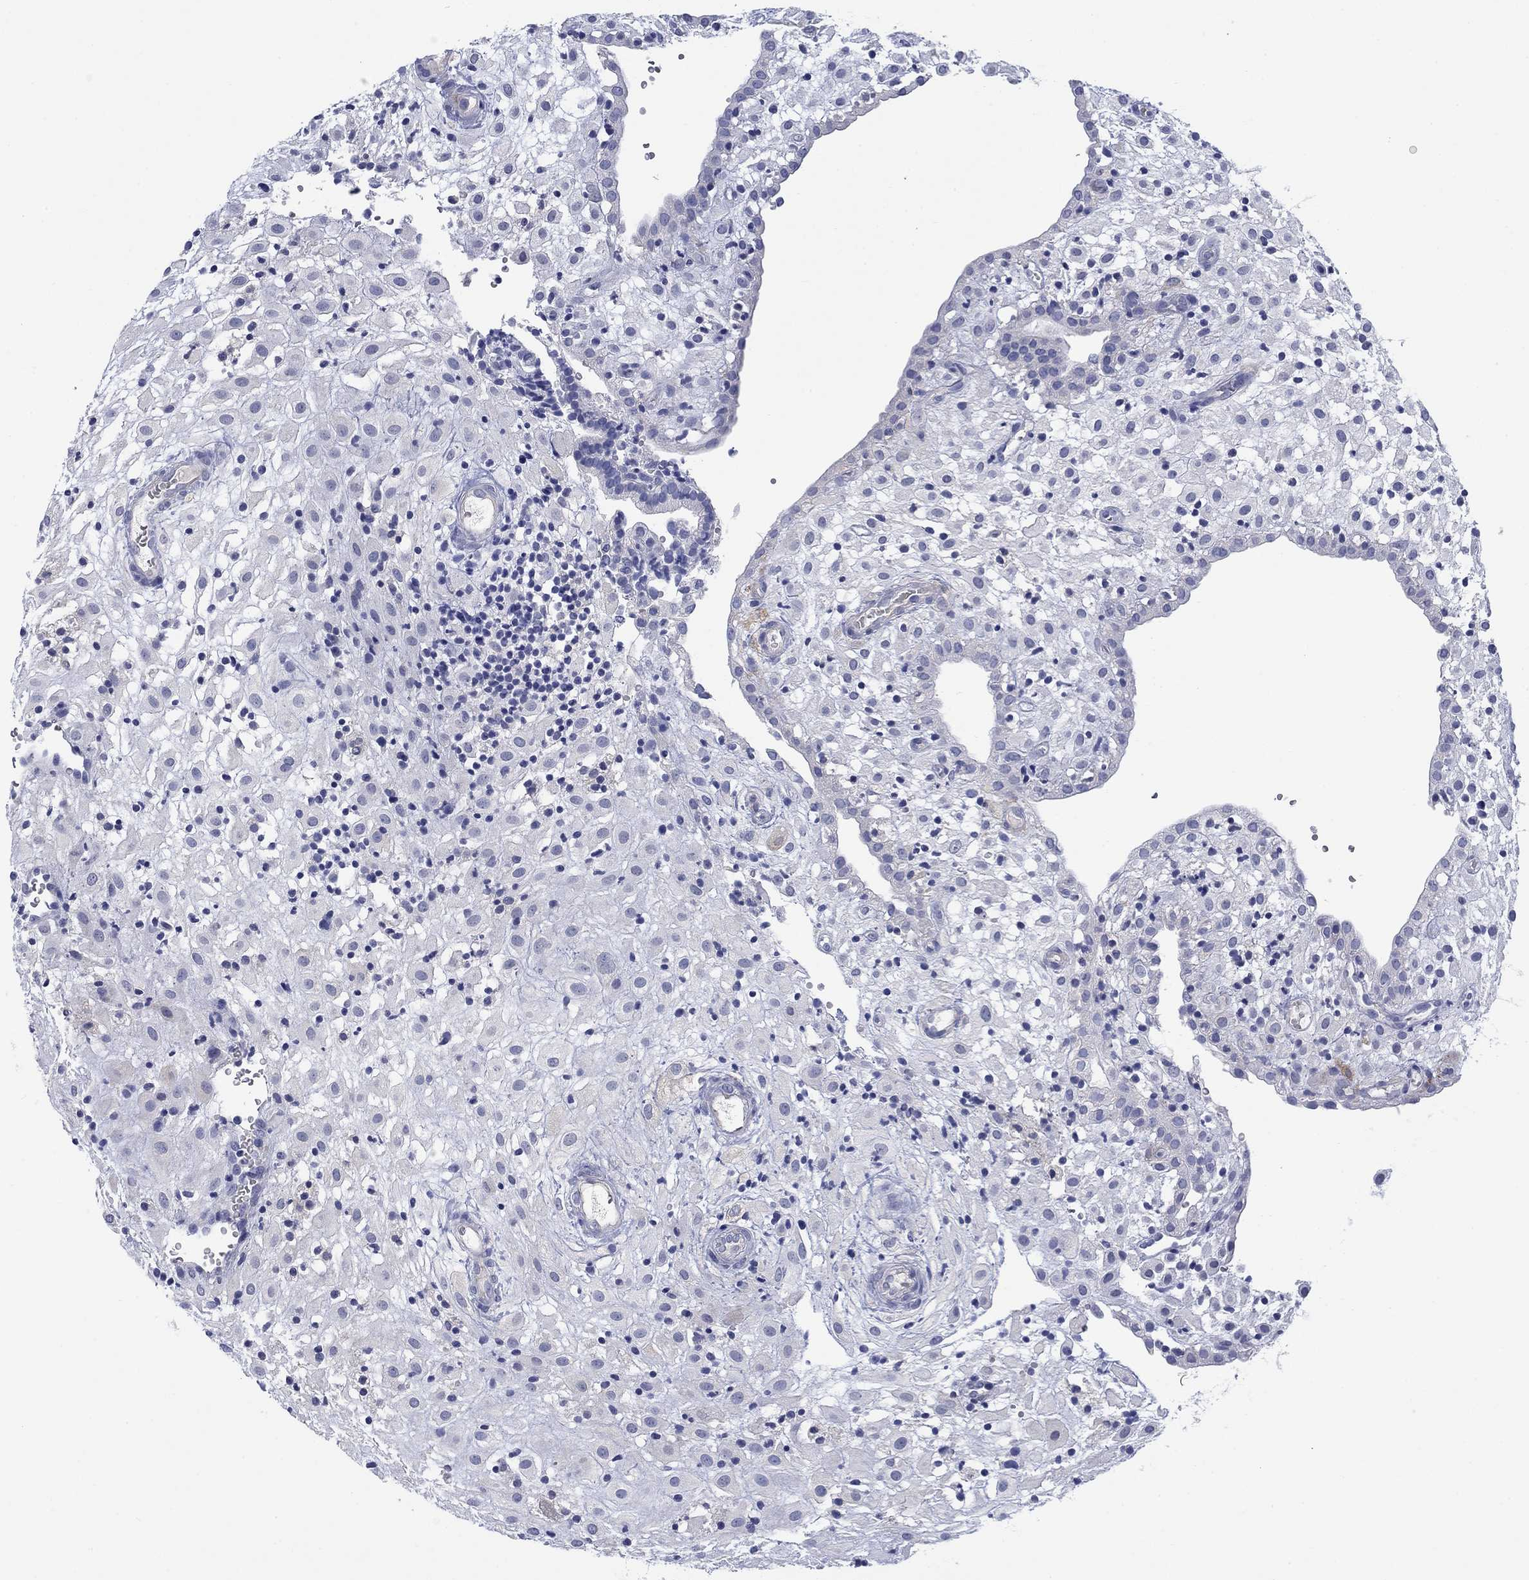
{"staining": {"intensity": "negative", "quantity": "none", "location": "none"}, "tissue": "placenta", "cell_type": "Decidual cells", "image_type": "normal", "snomed": [{"axis": "morphology", "description": "Normal tissue, NOS"}, {"axis": "topography", "description": "Placenta"}], "caption": "A high-resolution micrograph shows IHC staining of normal placenta, which exhibits no significant staining in decidual cells.", "gene": "PTPRZ1", "patient": {"sex": "female", "age": 24}}